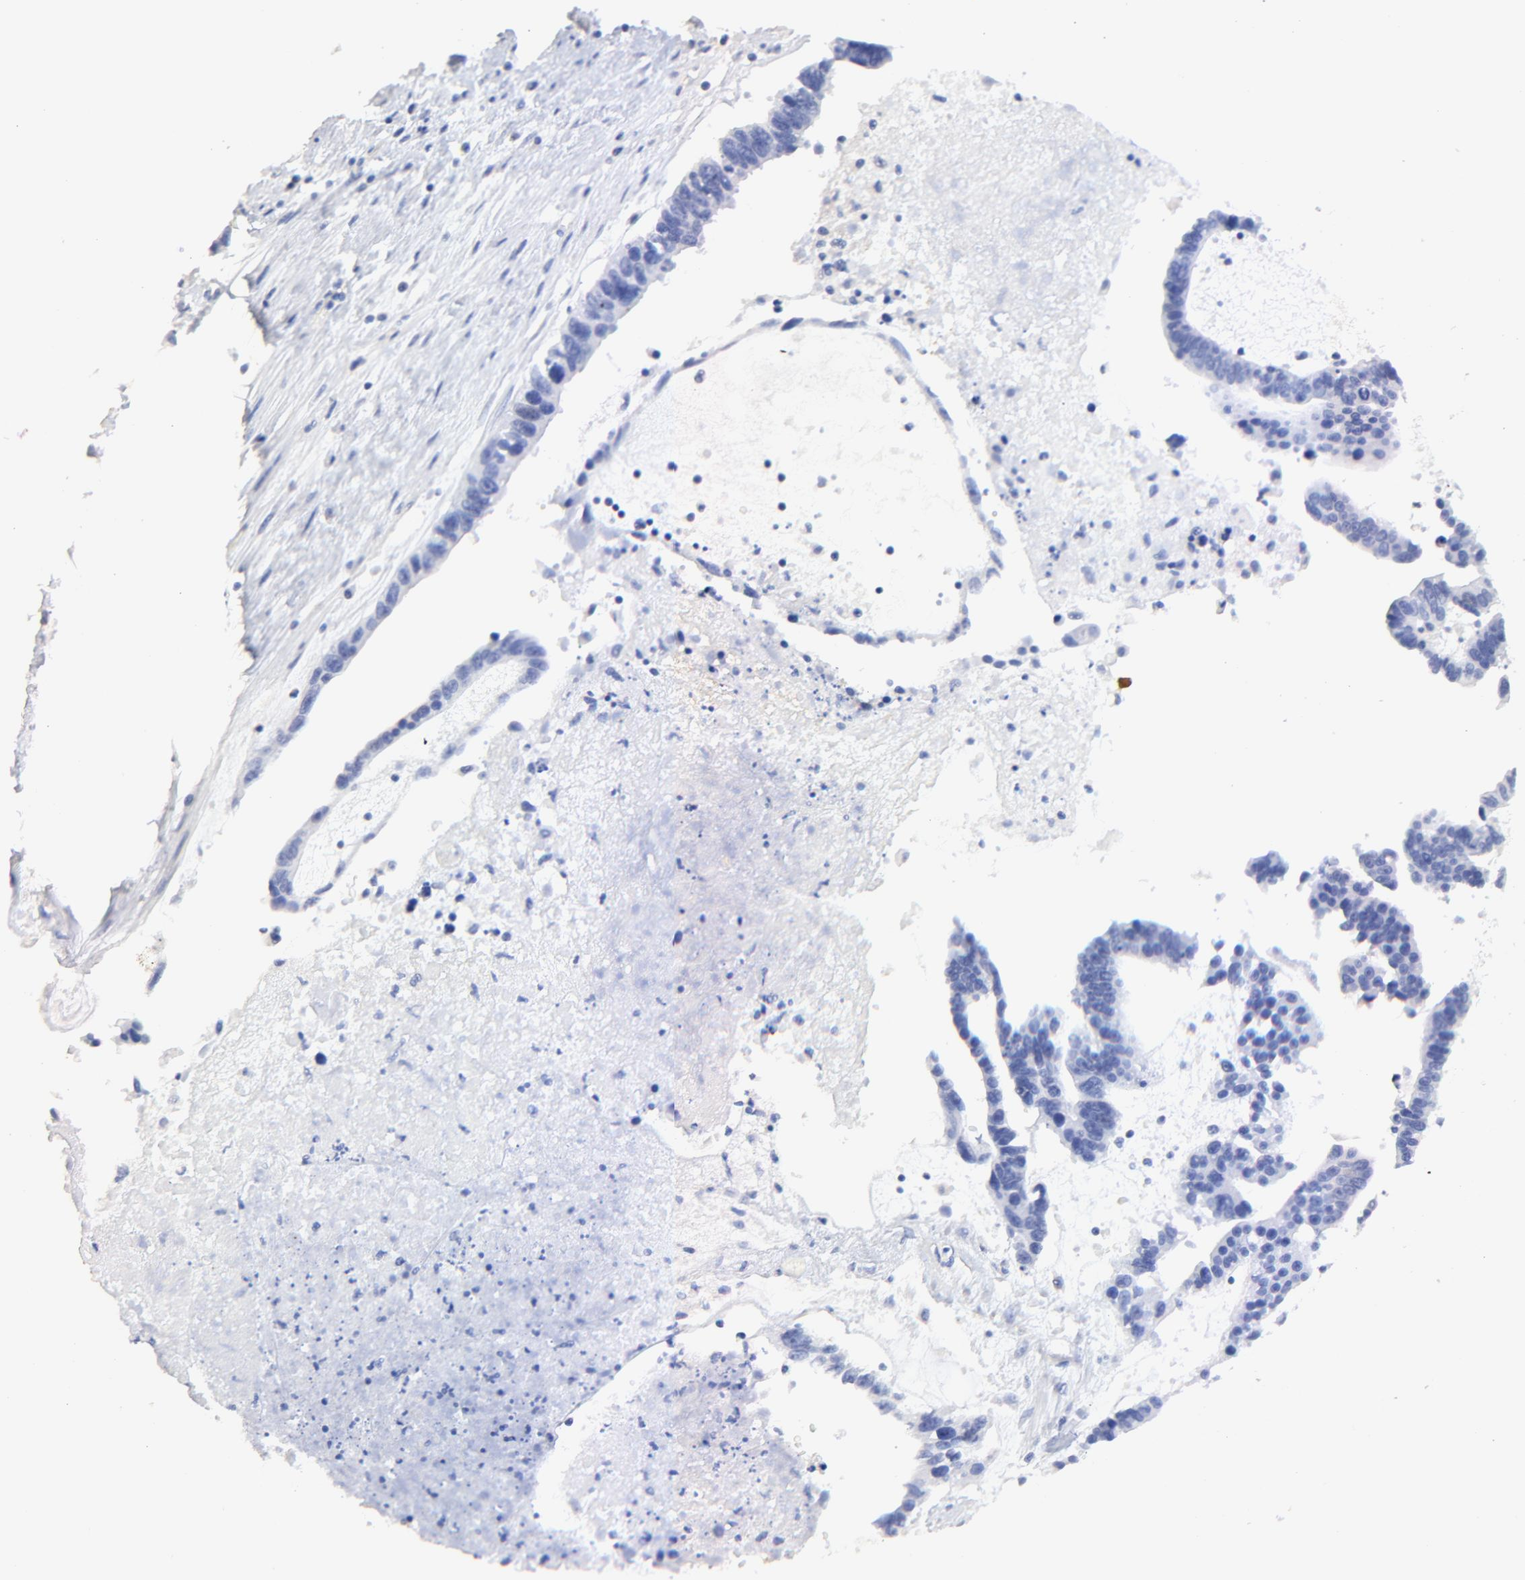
{"staining": {"intensity": "negative", "quantity": "none", "location": "none"}, "tissue": "ovarian cancer", "cell_type": "Tumor cells", "image_type": "cancer", "snomed": [{"axis": "morphology", "description": "Carcinoma, endometroid"}, {"axis": "morphology", "description": "Cystadenocarcinoma, serous, NOS"}, {"axis": "topography", "description": "Ovary"}], "caption": "Tumor cells show no significant protein staining in ovarian serous cystadenocarcinoma. (Brightfield microscopy of DAB IHC at high magnification).", "gene": "HORMAD2", "patient": {"sex": "female", "age": 45}}